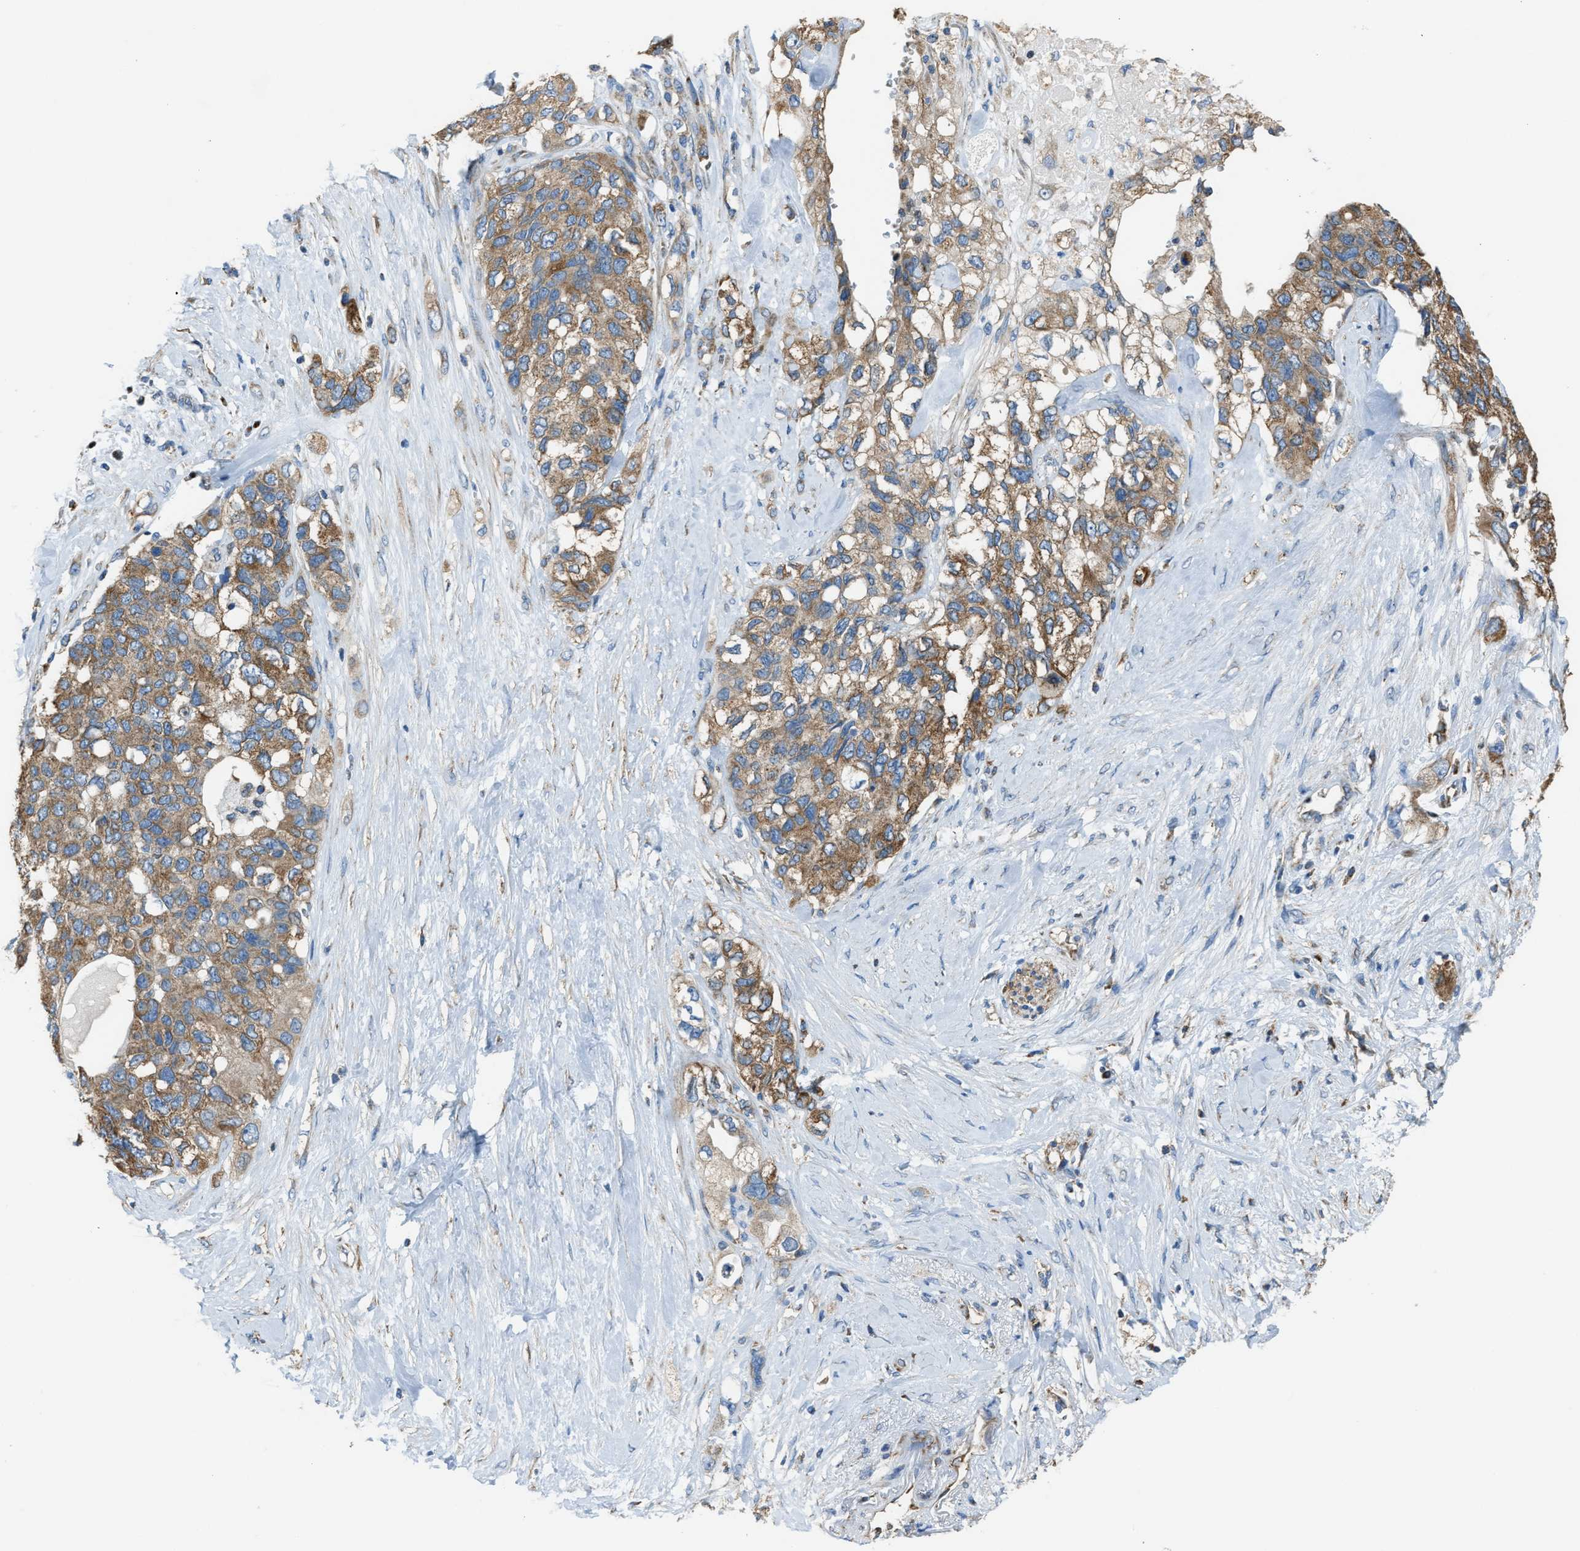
{"staining": {"intensity": "moderate", "quantity": ">75%", "location": "cytoplasmic/membranous"}, "tissue": "pancreatic cancer", "cell_type": "Tumor cells", "image_type": "cancer", "snomed": [{"axis": "morphology", "description": "Adenocarcinoma, NOS"}, {"axis": "topography", "description": "Pancreas"}], "caption": "A photomicrograph of pancreatic adenocarcinoma stained for a protein shows moderate cytoplasmic/membranous brown staining in tumor cells.", "gene": "SLC25A11", "patient": {"sex": "female", "age": 56}}